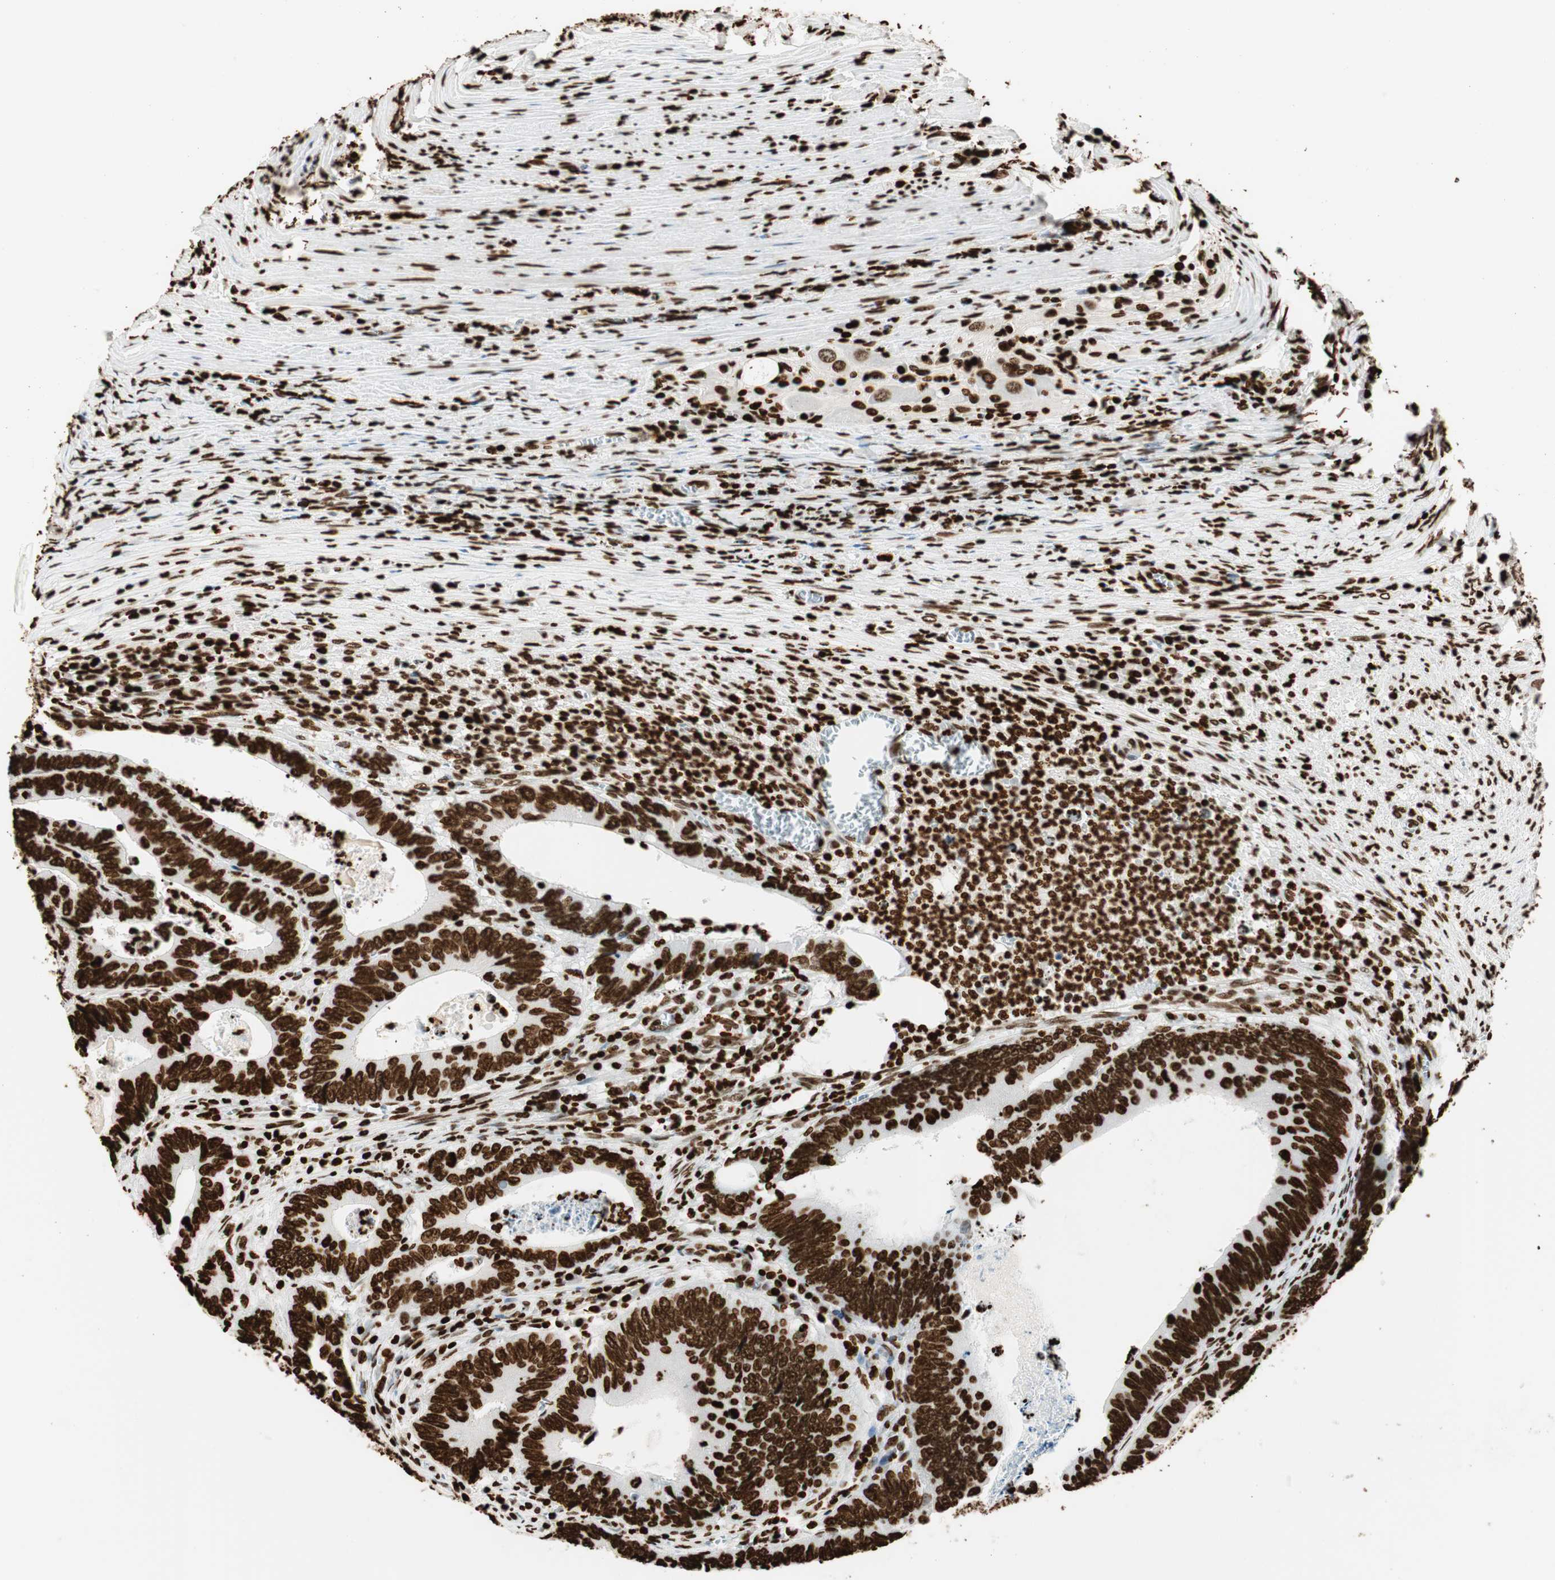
{"staining": {"intensity": "strong", "quantity": ">75%", "location": "nuclear"}, "tissue": "colorectal cancer", "cell_type": "Tumor cells", "image_type": "cancer", "snomed": [{"axis": "morphology", "description": "Adenocarcinoma, NOS"}, {"axis": "topography", "description": "Colon"}], "caption": "A micrograph of colorectal cancer (adenocarcinoma) stained for a protein demonstrates strong nuclear brown staining in tumor cells.", "gene": "GLI2", "patient": {"sex": "male", "age": 72}}